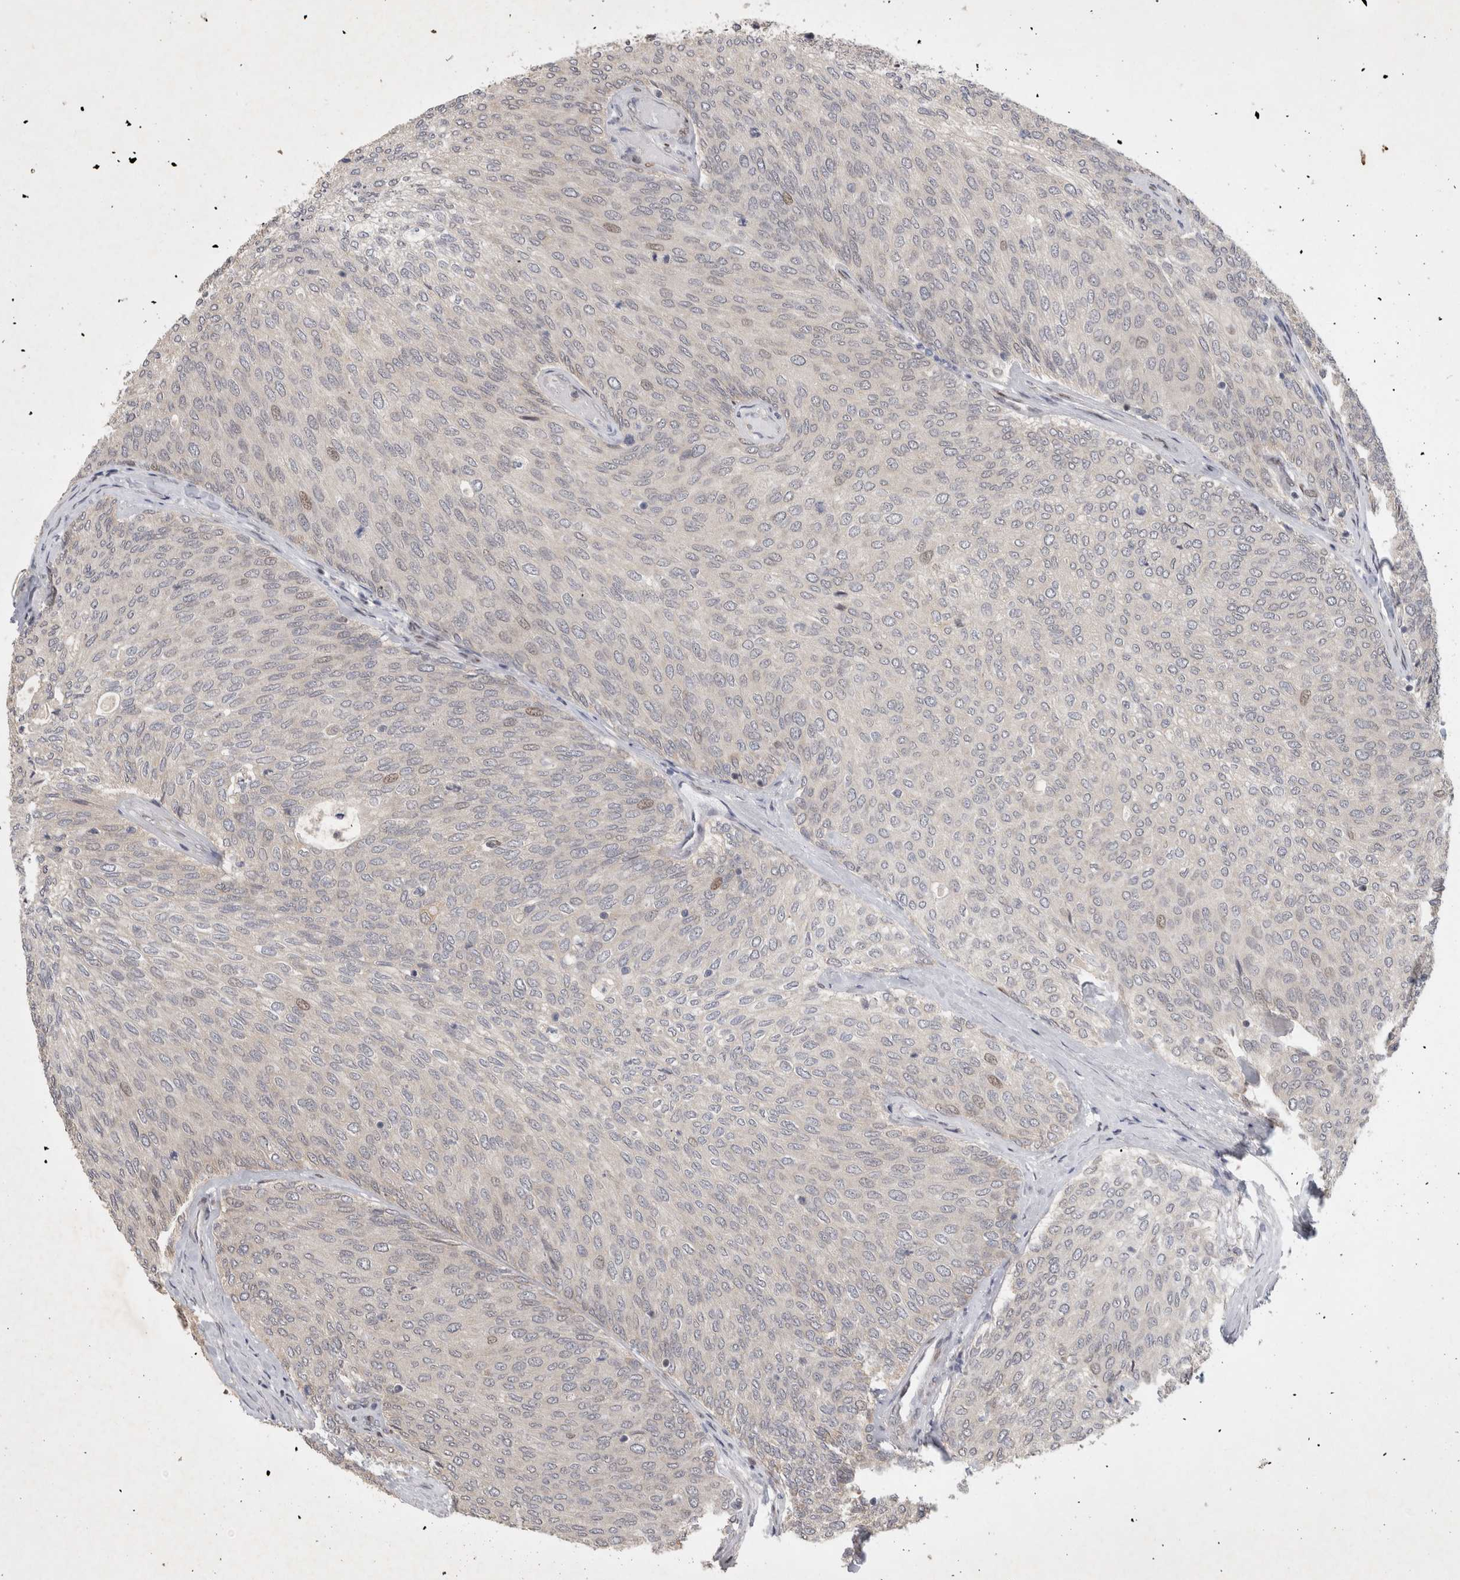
{"staining": {"intensity": "negative", "quantity": "none", "location": "none"}, "tissue": "urothelial cancer", "cell_type": "Tumor cells", "image_type": "cancer", "snomed": [{"axis": "morphology", "description": "Urothelial carcinoma, Low grade"}, {"axis": "topography", "description": "Urinary bladder"}], "caption": "High power microscopy photomicrograph of an immunohistochemistry (IHC) micrograph of urothelial cancer, revealing no significant positivity in tumor cells.", "gene": "C8orf58", "patient": {"sex": "female", "age": 79}}